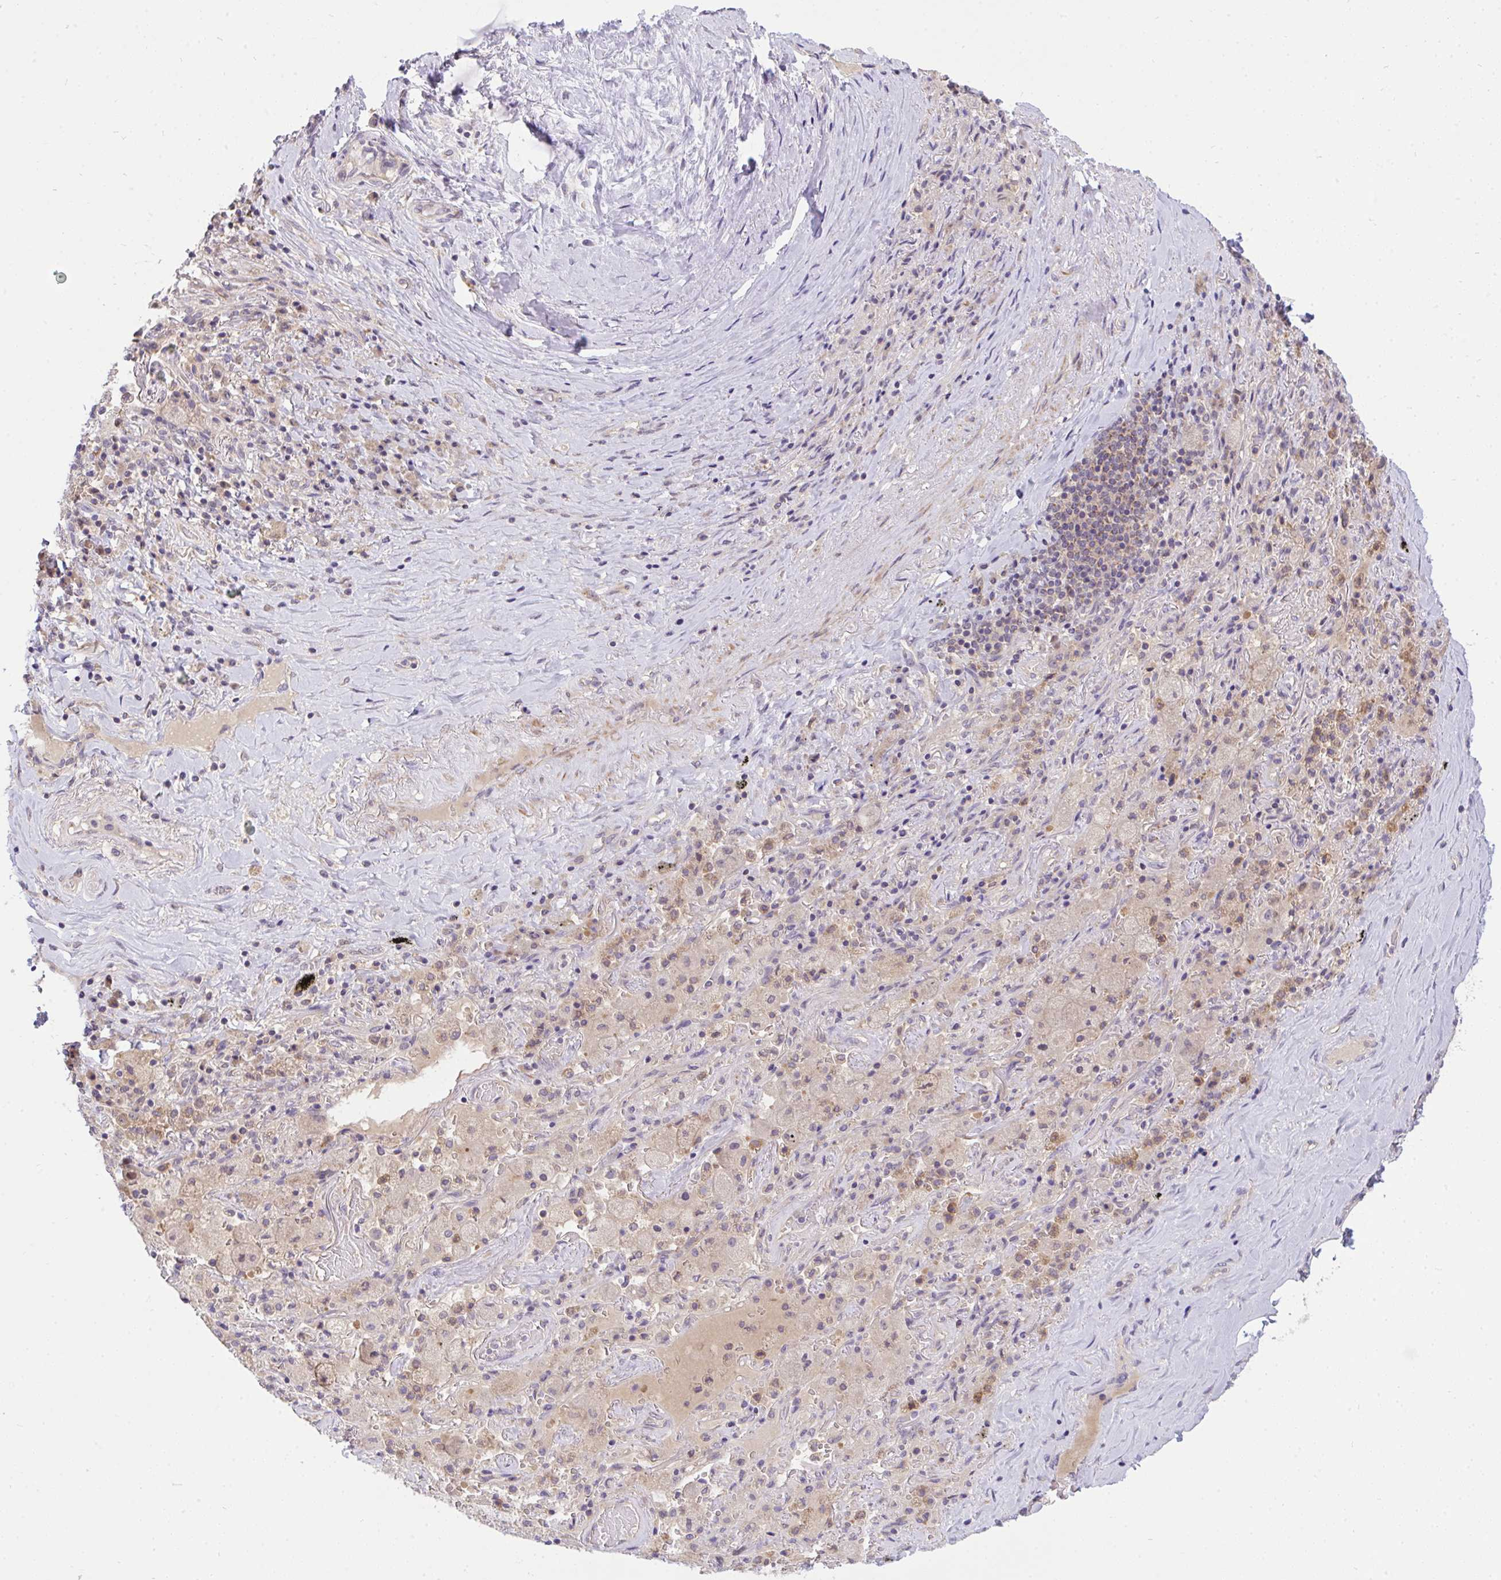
{"staining": {"intensity": "negative", "quantity": "none", "location": "none"}, "tissue": "adipose tissue", "cell_type": "Adipocytes", "image_type": "normal", "snomed": [{"axis": "morphology", "description": "Normal tissue, NOS"}, {"axis": "topography", "description": "Cartilage tissue"}, {"axis": "topography", "description": "Bronchus"}], "caption": "Micrograph shows no protein positivity in adipocytes of benign adipose tissue.", "gene": "C19orf54", "patient": {"sex": "male", "age": 64}}